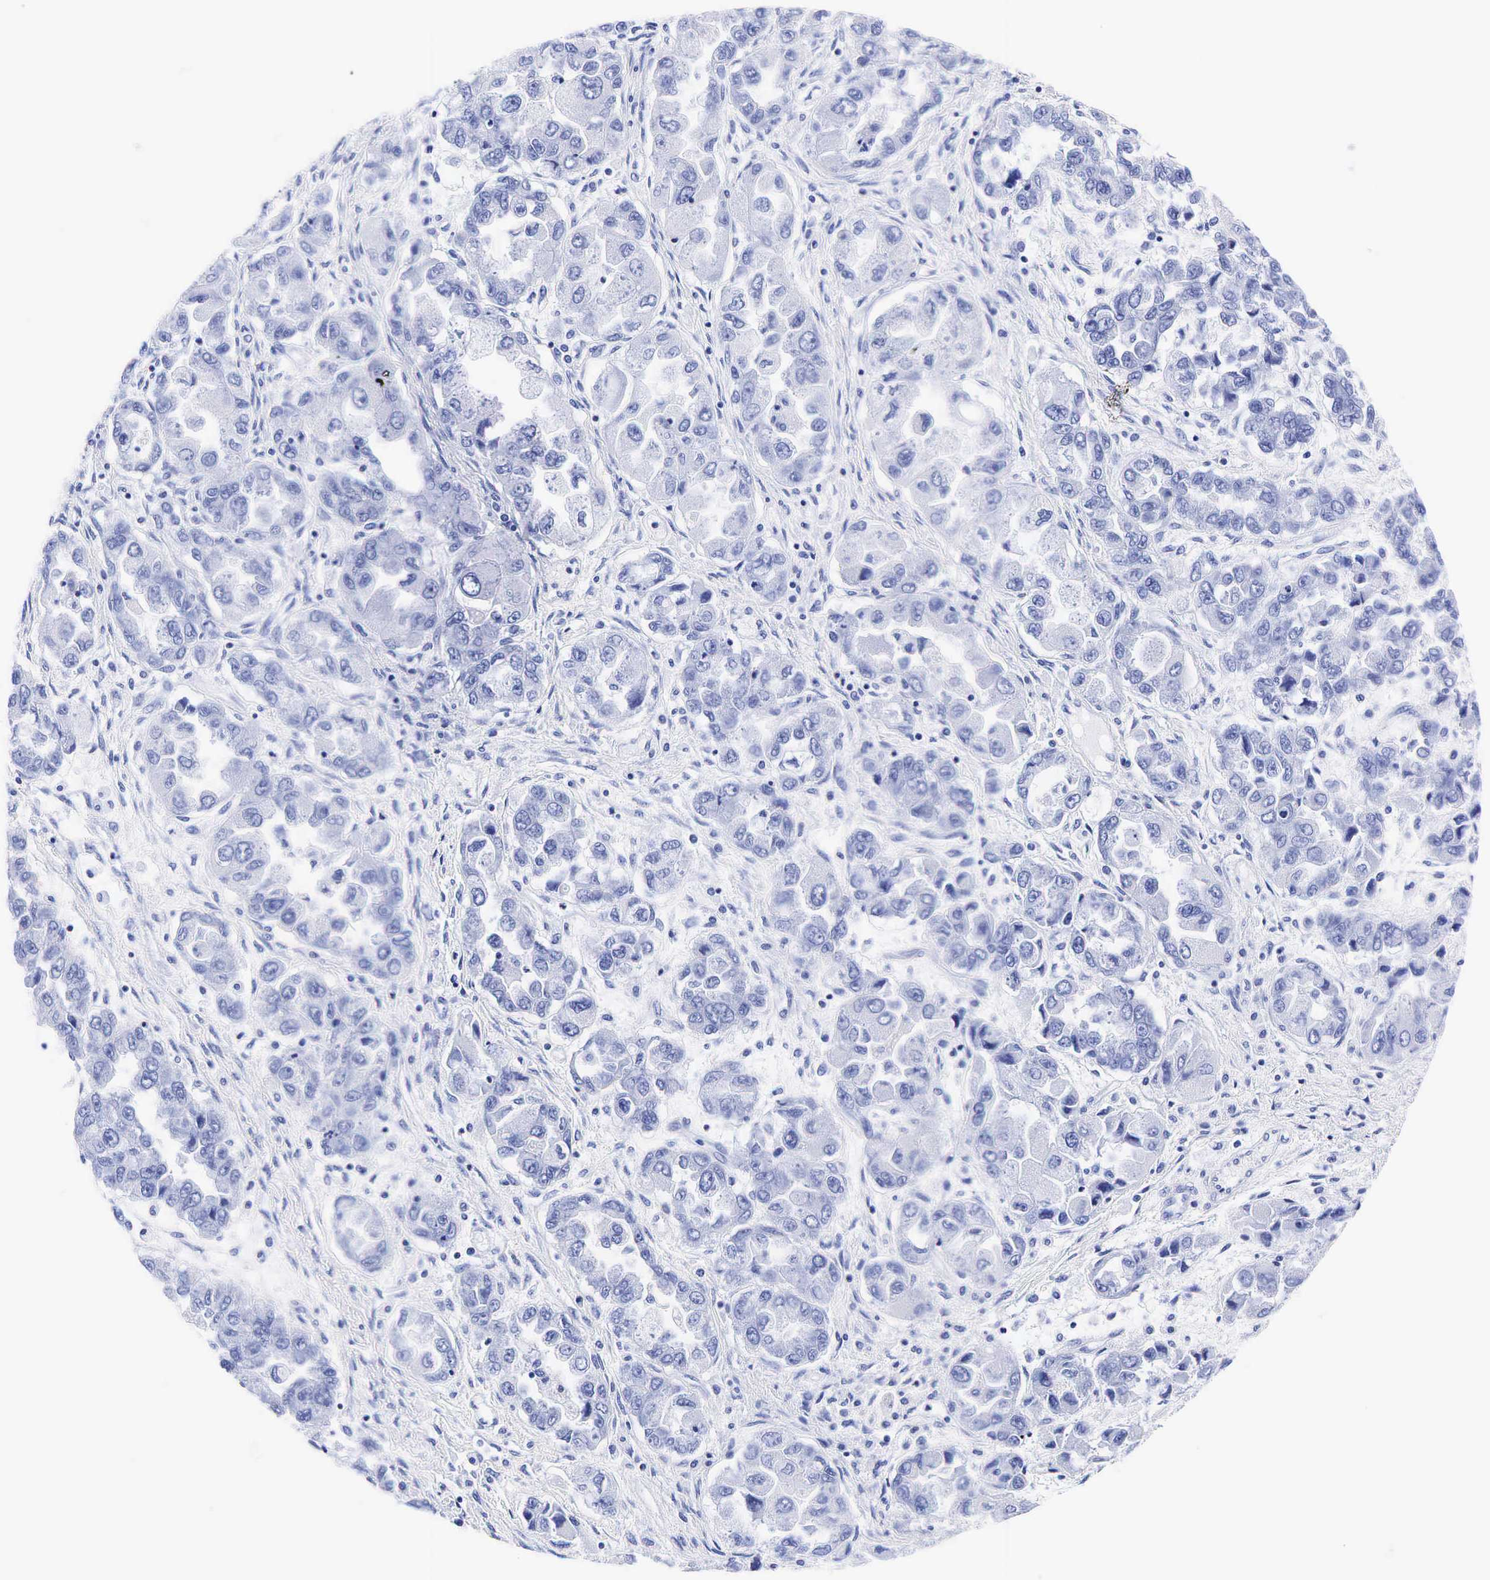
{"staining": {"intensity": "negative", "quantity": "none", "location": "none"}, "tissue": "ovarian cancer", "cell_type": "Tumor cells", "image_type": "cancer", "snomed": [{"axis": "morphology", "description": "Cystadenocarcinoma, serous, NOS"}, {"axis": "topography", "description": "Ovary"}], "caption": "Serous cystadenocarcinoma (ovarian) was stained to show a protein in brown. There is no significant expression in tumor cells.", "gene": "KLK3", "patient": {"sex": "female", "age": 84}}